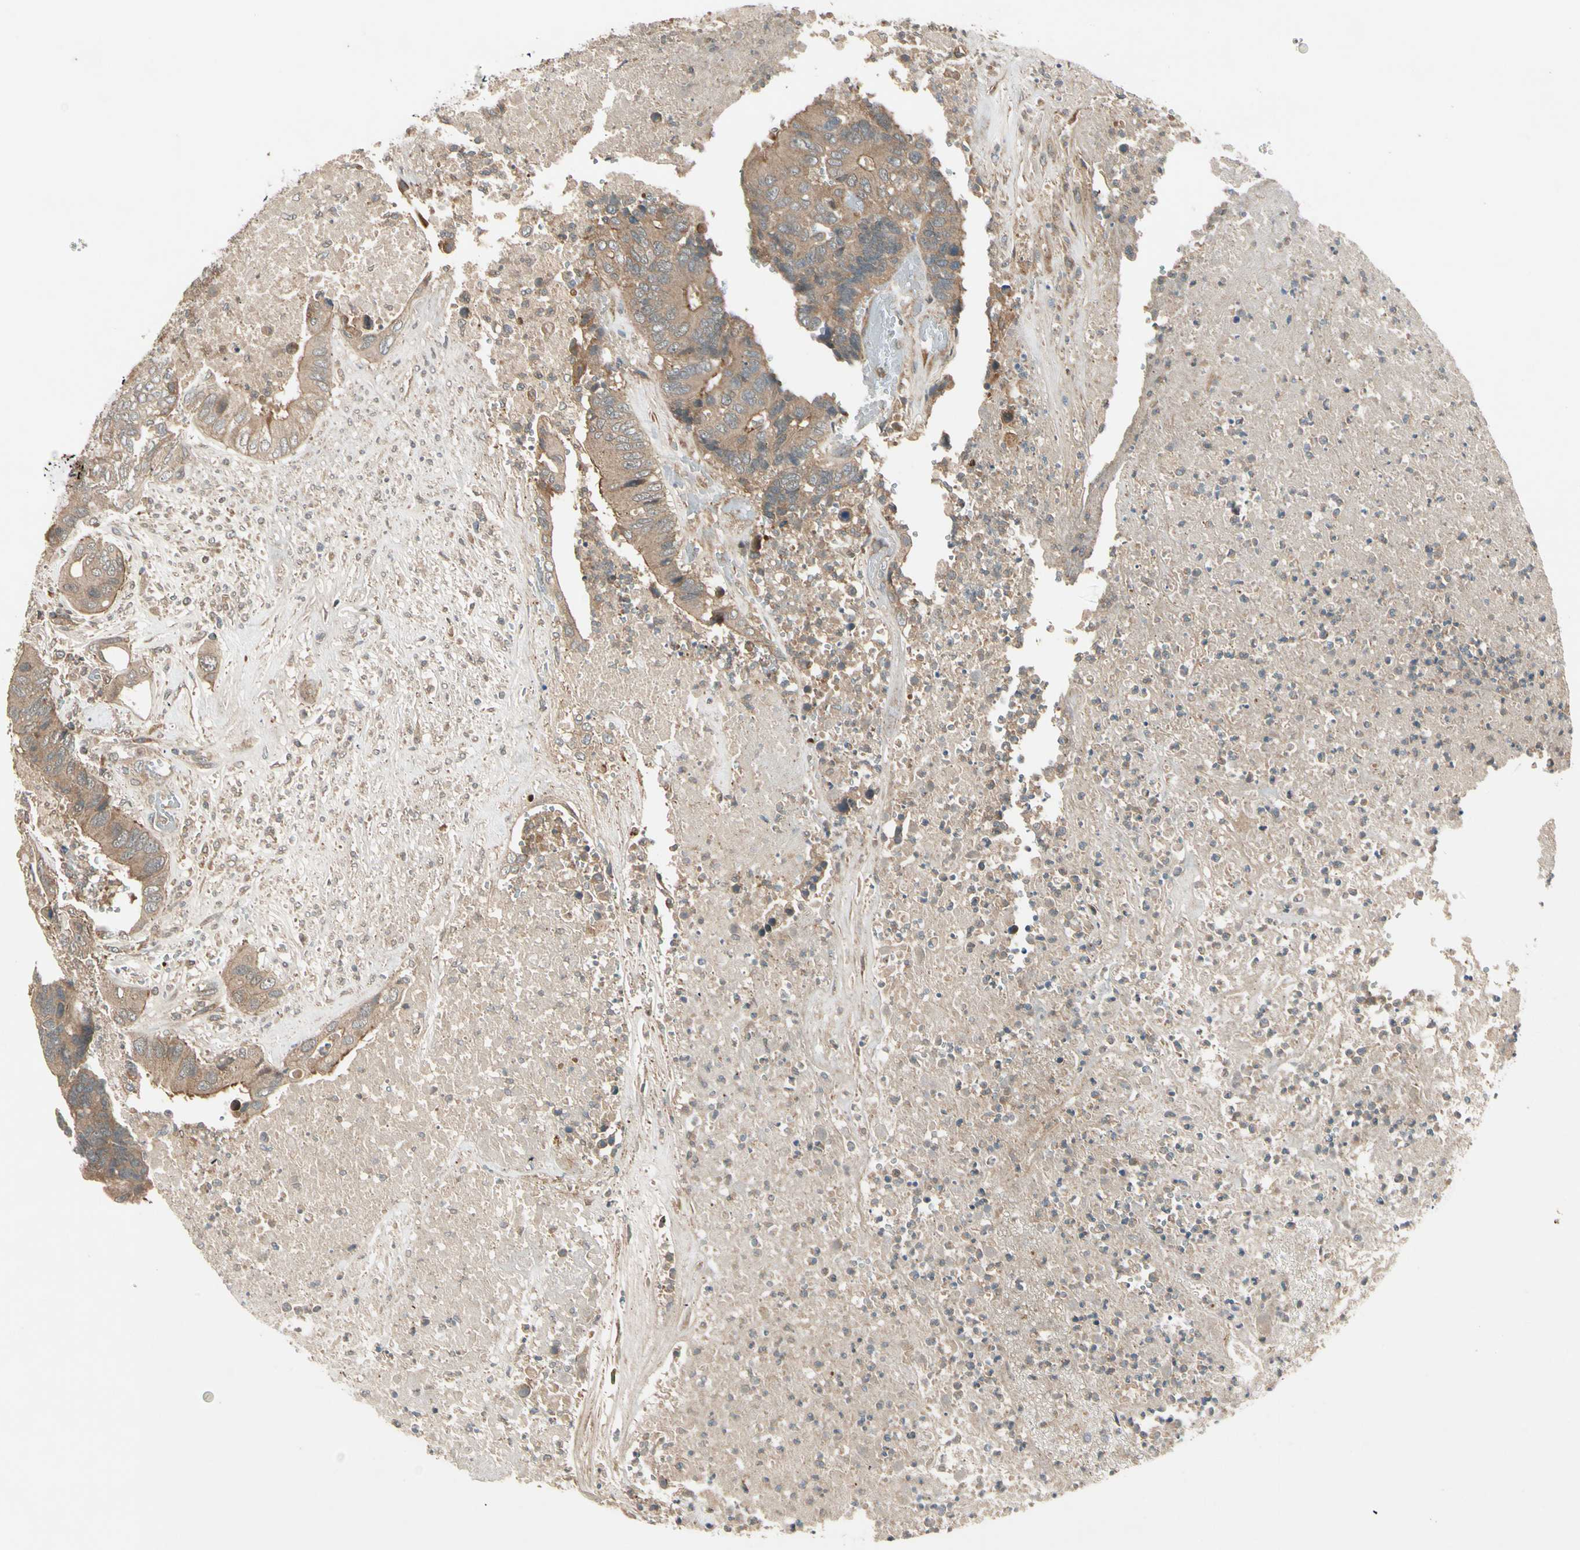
{"staining": {"intensity": "moderate", "quantity": ">75%", "location": "cytoplasmic/membranous"}, "tissue": "colorectal cancer", "cell_type": "Tumor cells", "image_type": "cancer", "snomed": [{"axis": "morphology", "description": "Adenocarcinoma, NOS"}, {"axis": "topography", "description": "Rectum"}], "caption": "Human colorectal adenocarcinoma stained with a brown dye exhibits moderate cytoplasmic/membranous positive expression in about >75% of tumor cells.", "gene": "ACVR1C", "patient": {"sex": "male", "age": 55}}